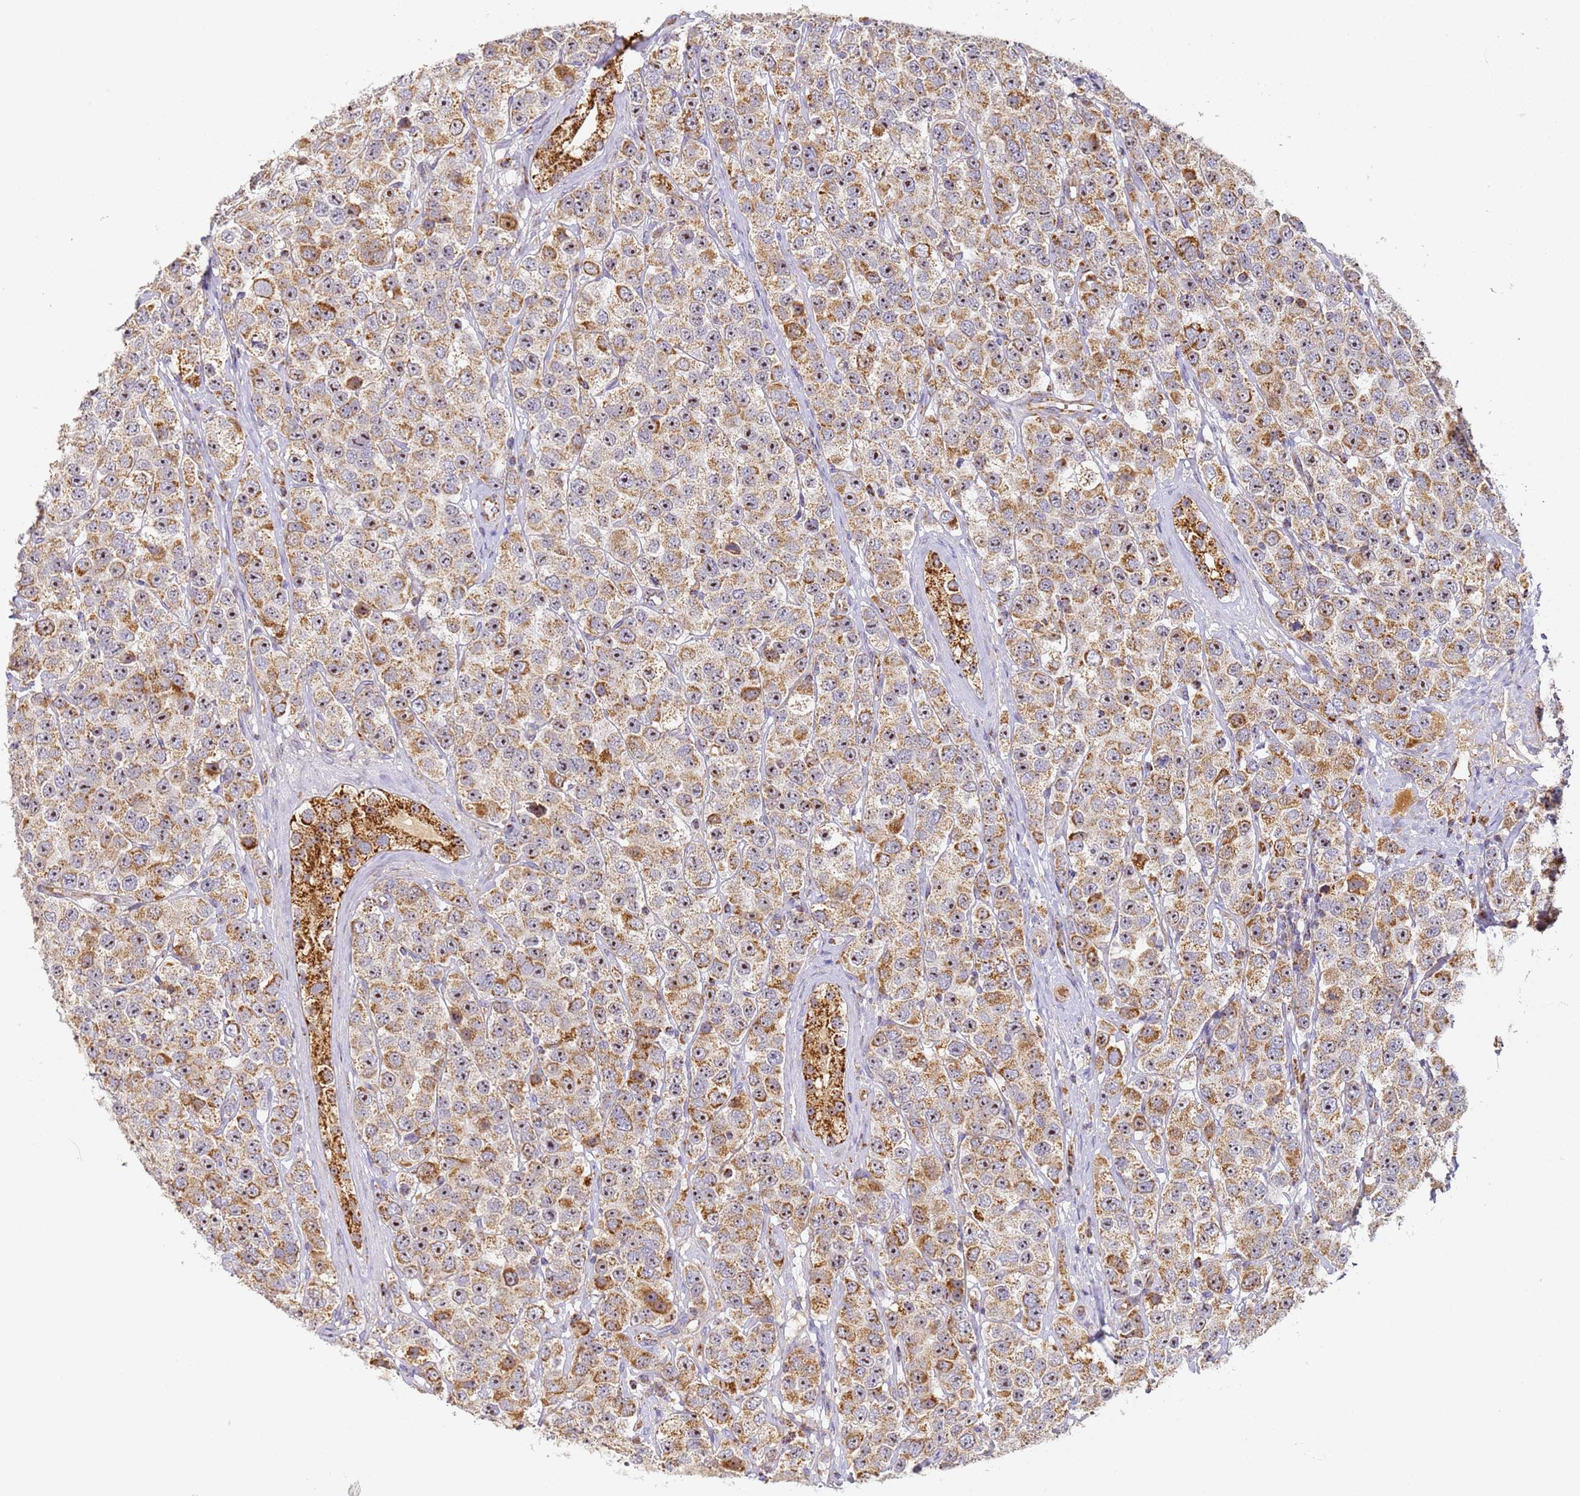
{"staining": {"intensity": "moderate", "quantity": ">75%", "location": "cytoplasmic/membranous,nuclear"}, "tissue": "testis cancer", "cell_type": "Tumor cells", "image_type": "cancer", "snomed": [{"axis": "morphology", "description": "Seminoma, NOS"}, {"axis": "topography", "description": "Testis"}], "caption": "This micrograph shows testis cancer stained with immunohistochemistry (IHC) to label a protein in brown. The cytoplasmic/membranous and nuclear of tumor cells show moderate positivity for the protein. Nuclei are counter-stained blue.", "gene": "FRG2C", "patient": {"sex": "male", "age": 28}}